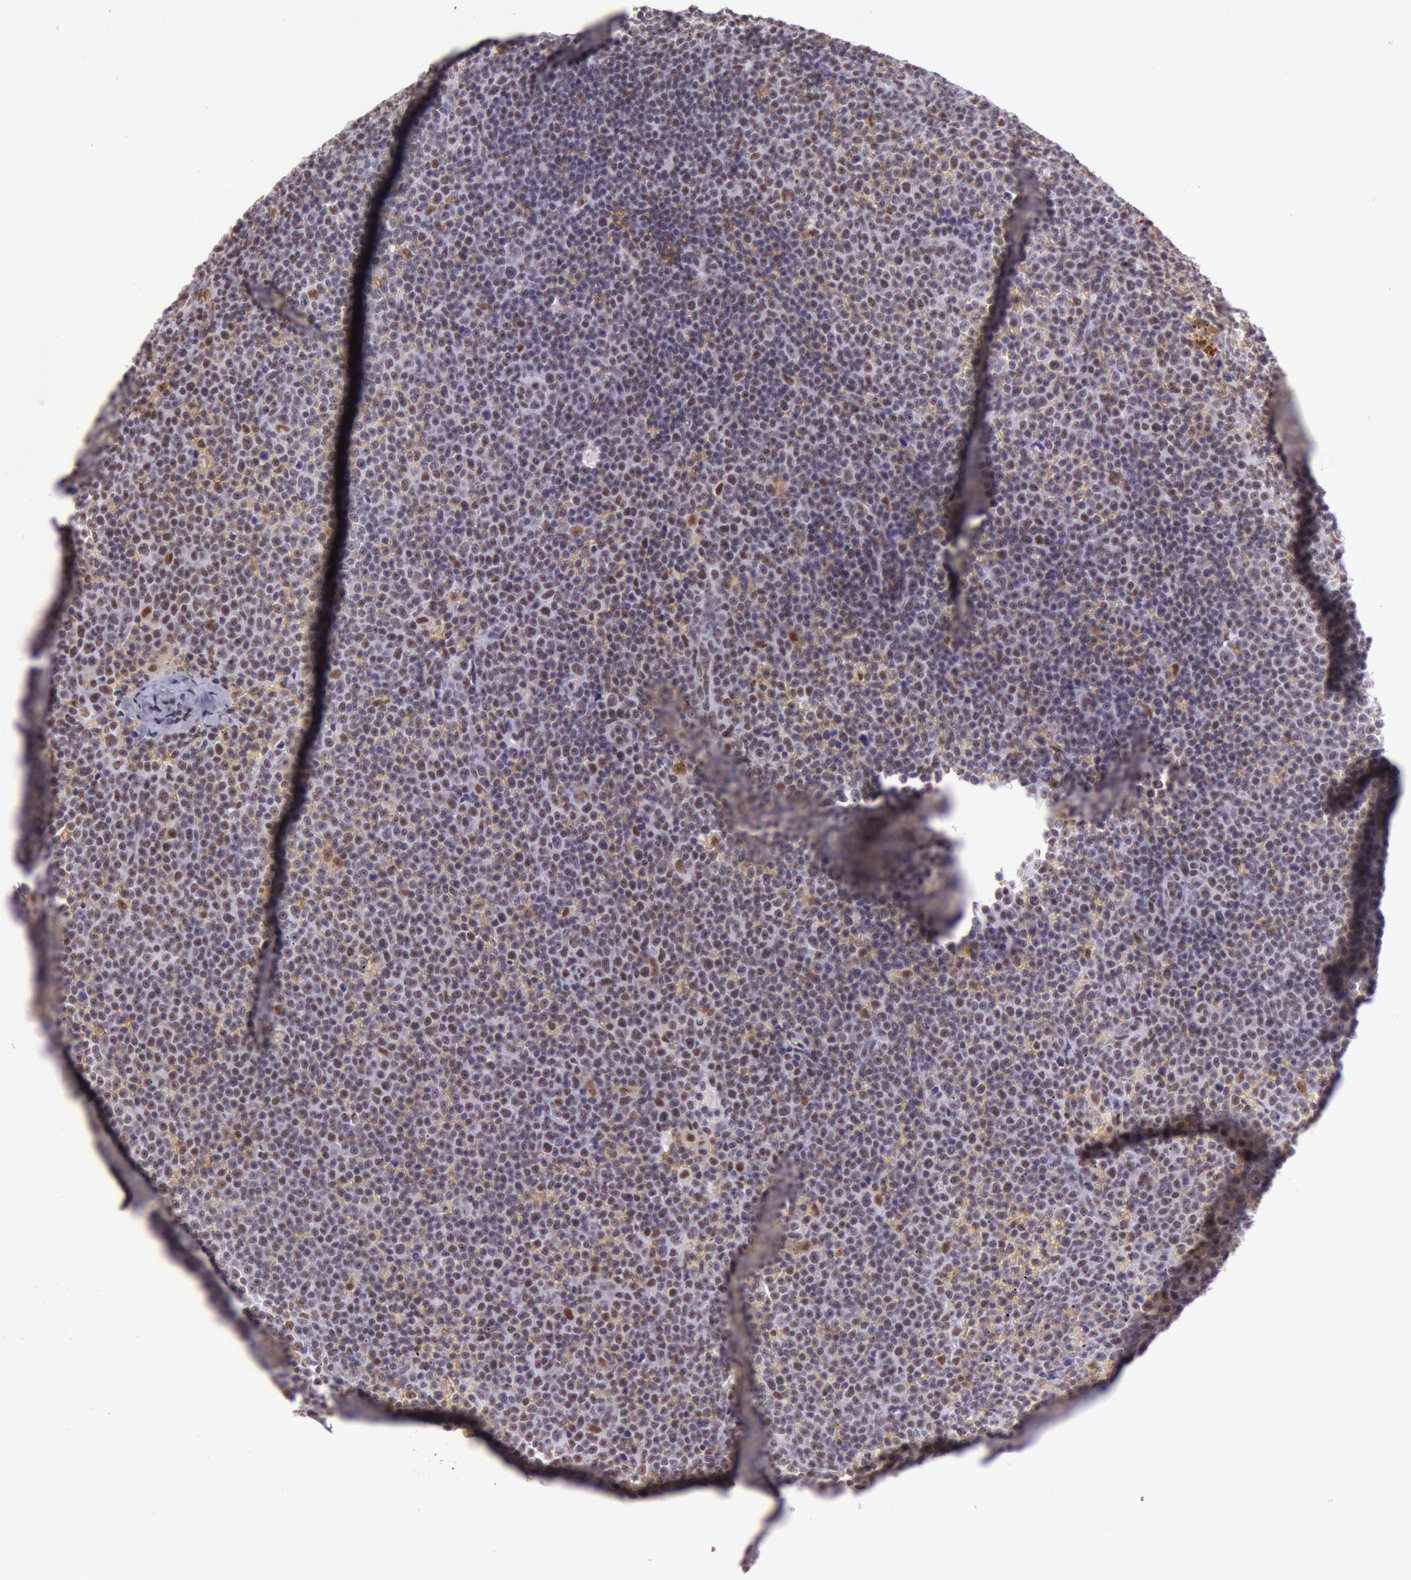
{"staining": {"intensity": "moderate", "quantity": "25%-75%", "location": "cytoplasmic/membranous,nuclear"}, "tissue": "lymphoma", "cell_type": "Tumor cells", "image_type": "cancer", "snomed": [{"axis": "morphology", "description": "Malignant lymphoma, non-Hodgkin's type, Low grade"}, {"axis": "topography", "description": "Lymph node"}], "caption": "A brown stain highlights moderate cytoplasmic/membranous and nuclear staining of a protein in human lymphoma tumor cells. (Brightfield microscopy of DAB IHC at high magnification).", "gene": "NBN", "patient": {"sex": "male", "age": 50}}